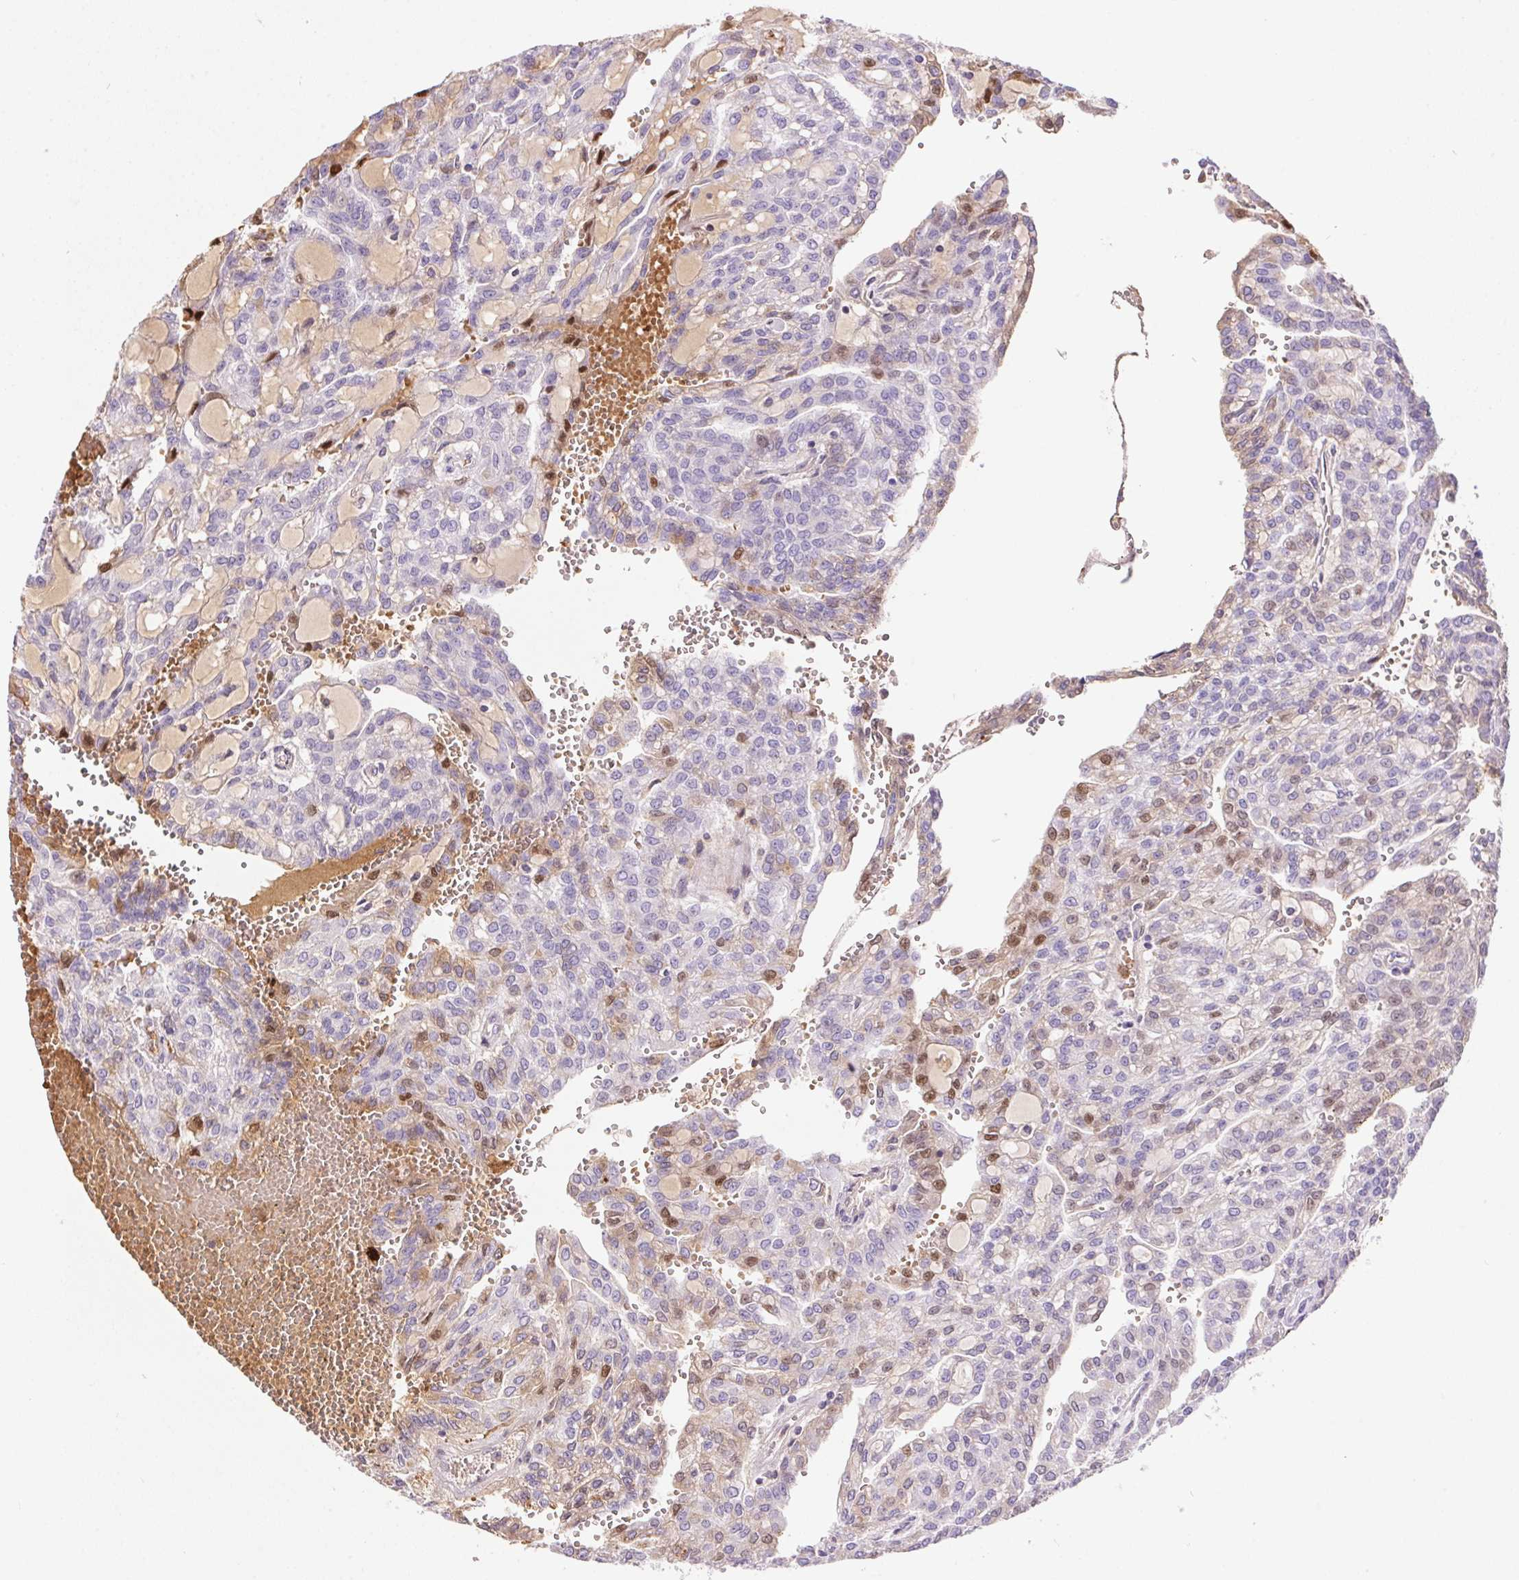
{"staining": {"intensity": "moderate", "quantity": "<25%", "location": "nuclear"}, "tissue": "renal cancer", "cell_type": "Tumor cells", "image_type": "cancer", "snomed": [{"axis": "morphology", "description": "Adenocarcinoma, NOS"}, {"axis": "topography", "description": "Kidney"}], "caption": "Renal adenocarcinoma stained for a protein (brown) displays moderate nuclear positive positivity in approximately <25% of tumor cells.", "gene": "ORM1", "patient": {"sex": "male", "age": 63}}